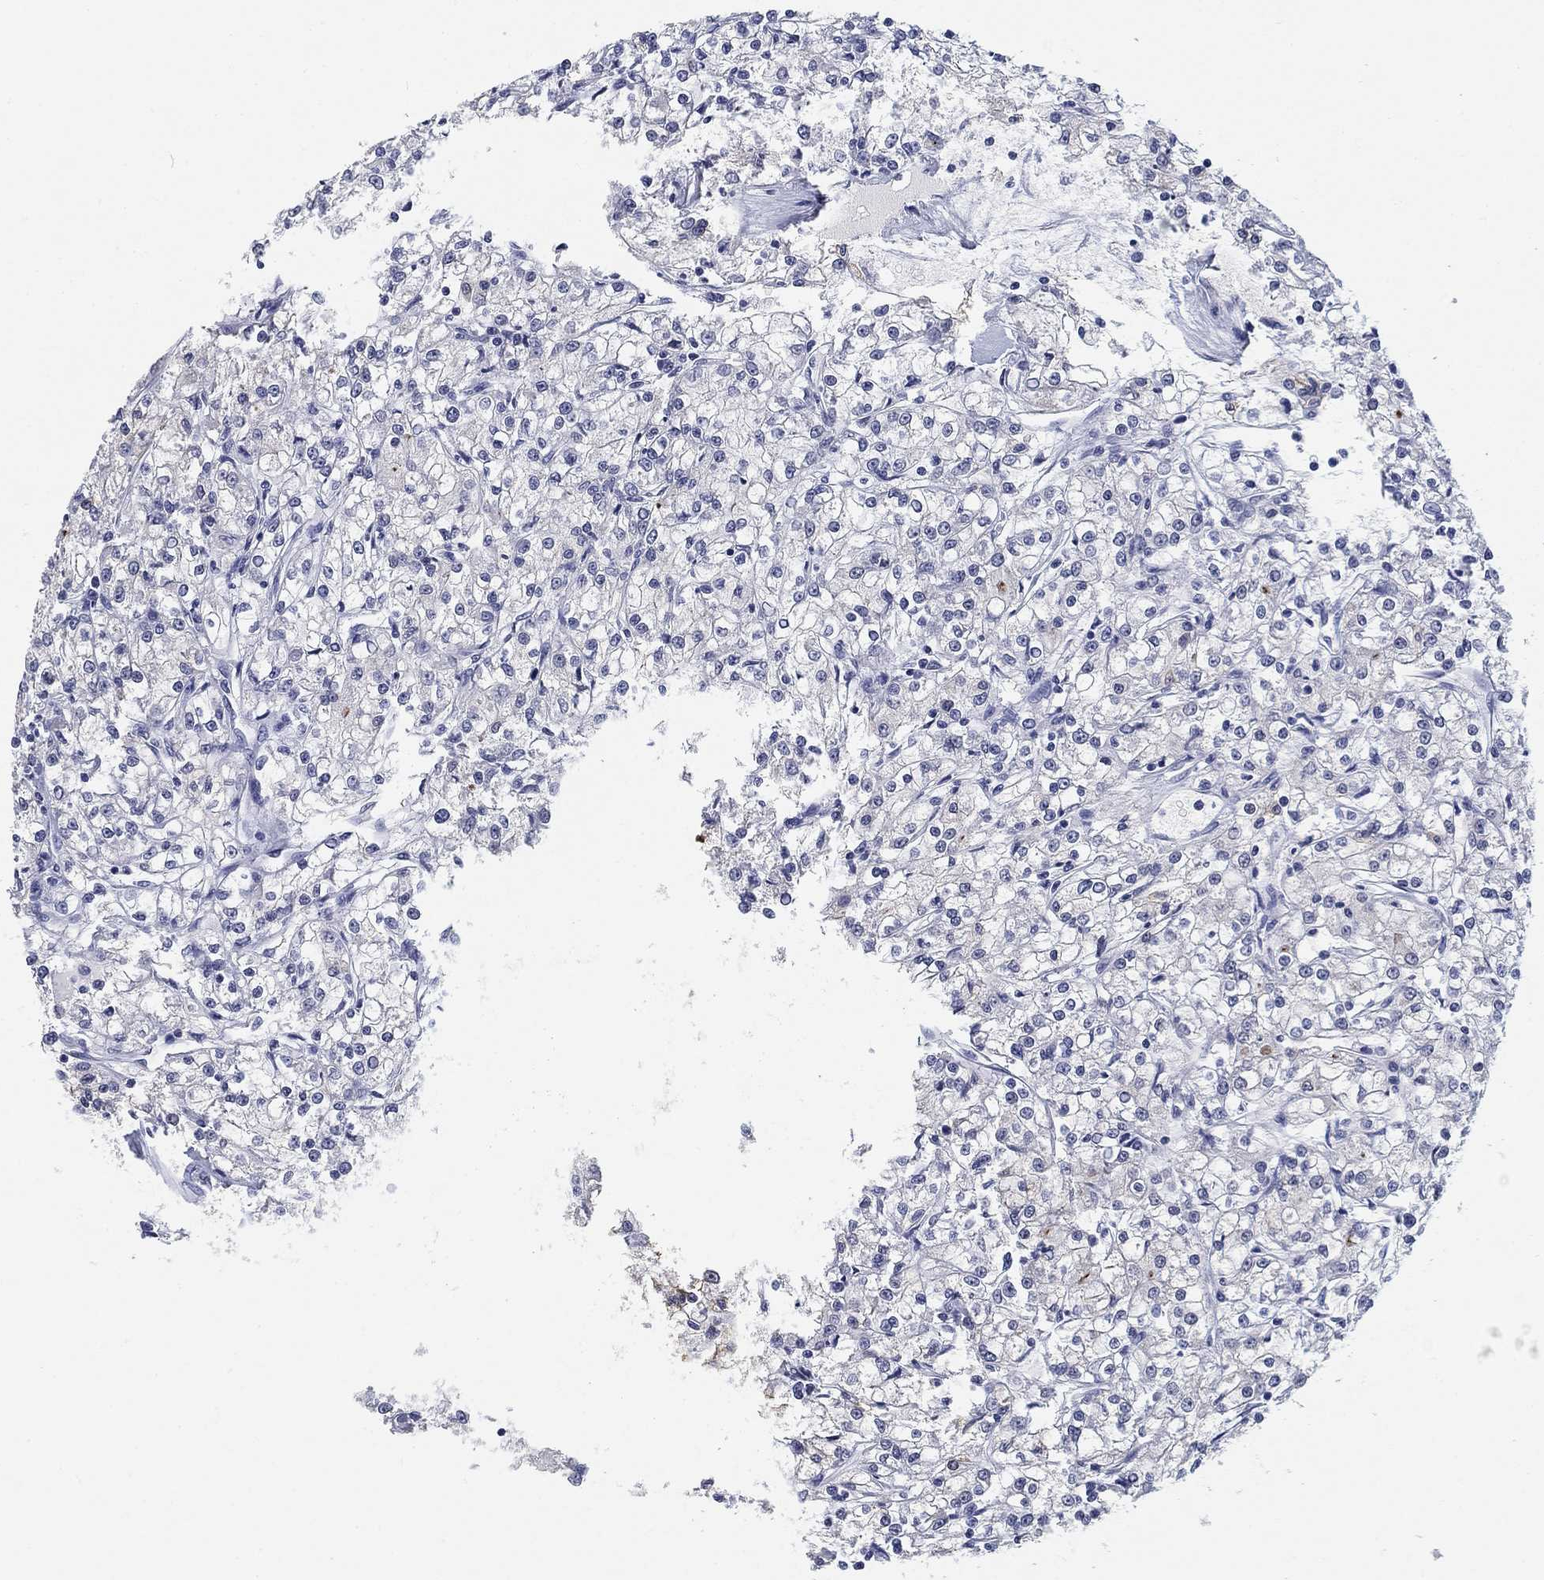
{"staining": {"intensity": "negative", "quantity": "none", "location": "none"}, "tissue": "renal cancer", "cell_type": "Tumor cells", "image_type": "cancer", "snomed": [{"axis": "morphology", "description": "Adenocarcinoma, NOS"}, {"axis": "topography", "description": "Kidney"}], "caption": "Immunohistochemistry (IHC) image of neoplastic tissue: human renal cancer (adenocarcinoma) stained with DAB displays no significant protein expression in tumor cells.", "gene": "CLUL1", "patient": {"sex": "female", "age": 59}}